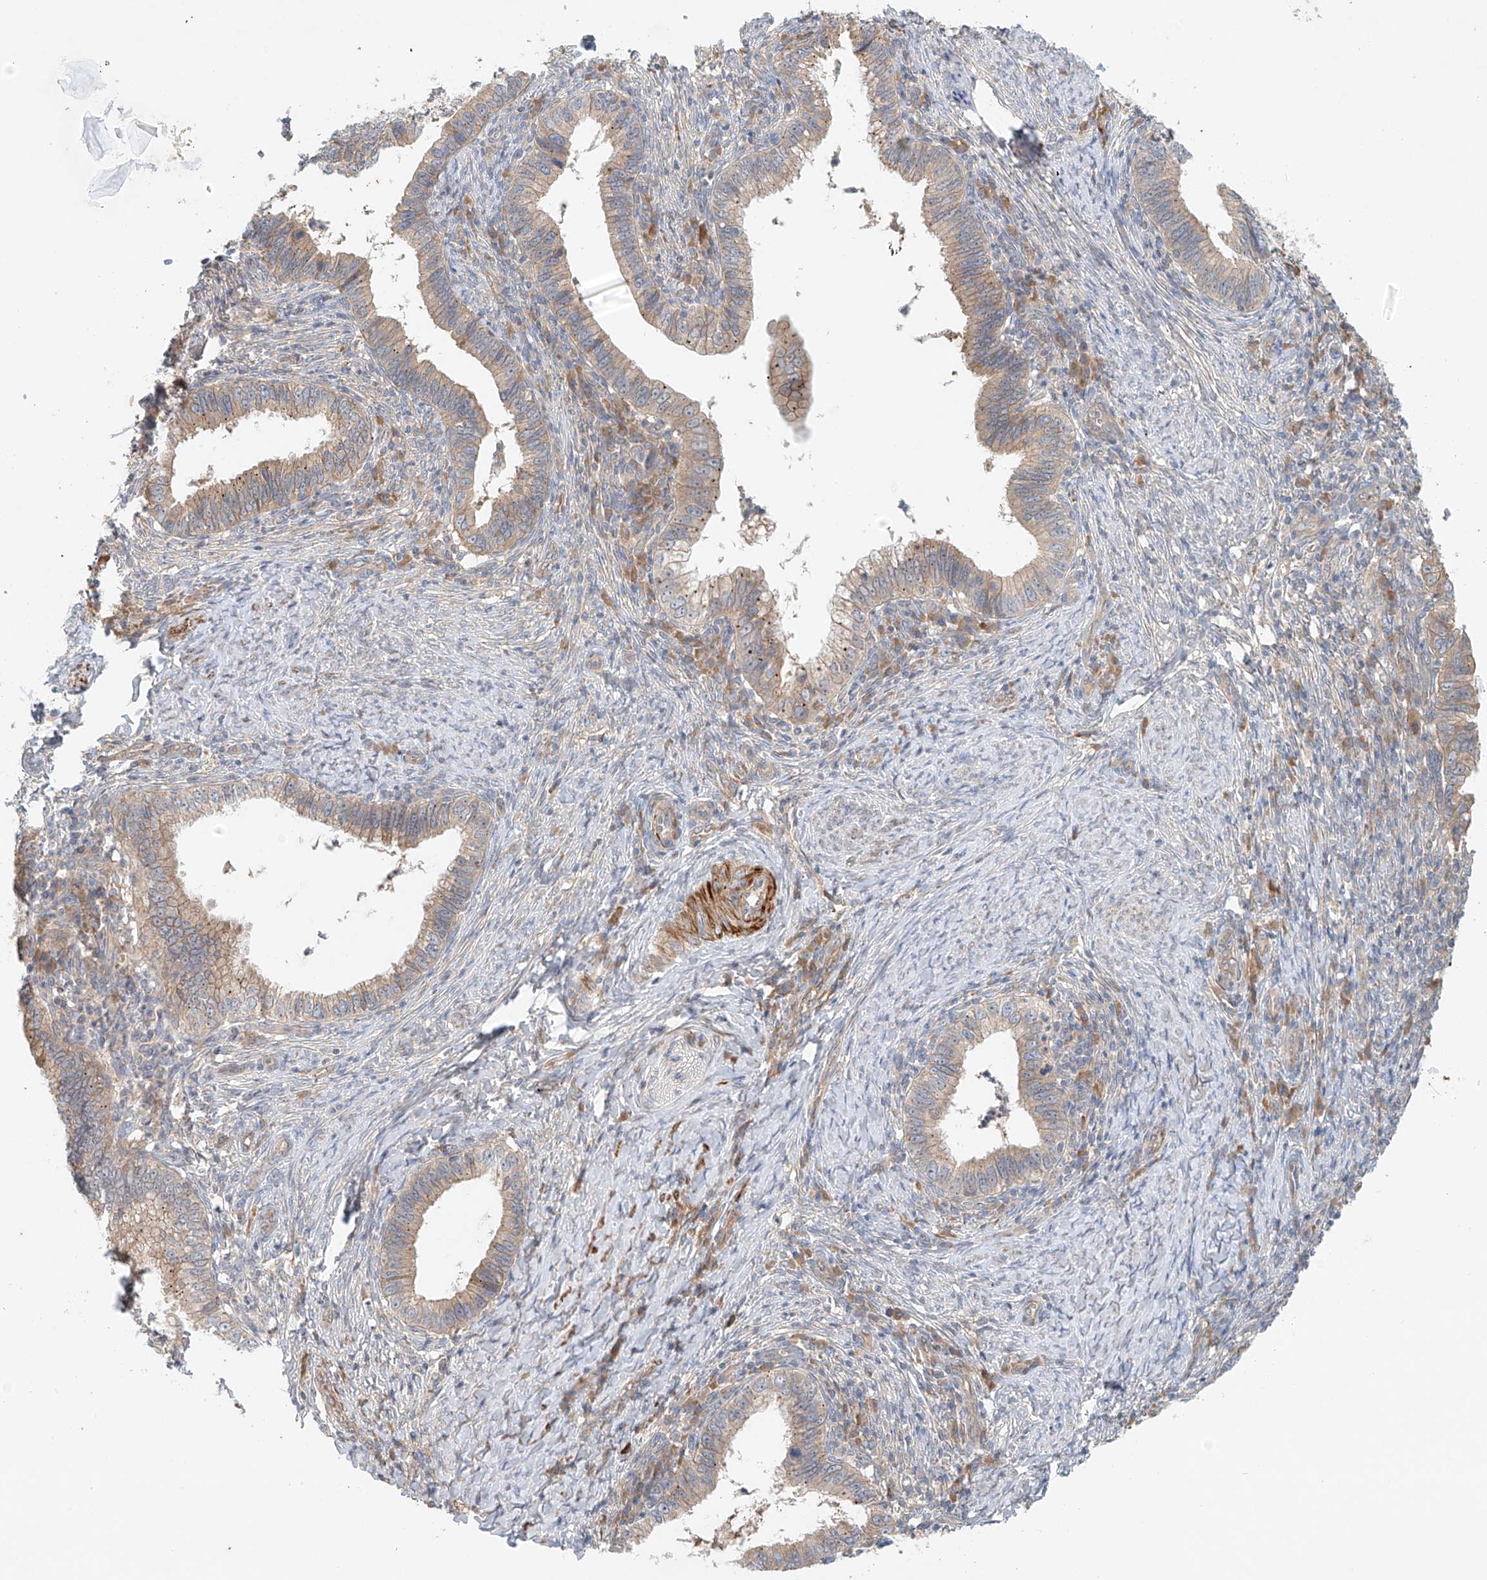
{"staining": {"intensity": "weak", "quantity": "25%-75%", "location": "cytoplasmic/membranous"}, "tissue": "cervical cancer", "cell_type": "Tumor cells", "image_type": "cancer", "snomed": [{"axis": "morphology", "description": "Adenocarcinoma, NOS"}, {"axis": "topography", "description": "Cervix"}], "caption": "A brown stain shows weak cytoplasmic/membranous expression of a protein in cervical adenocarcinoma tumor cells. (Stains: DAB (3,3'-diaminobenzidine) in brown, nuclei in blue, Microscopy: brightfield microscopy at high magnification).", "gene": "LYRM9", "patient": {"sex": "female", "age": 36}}